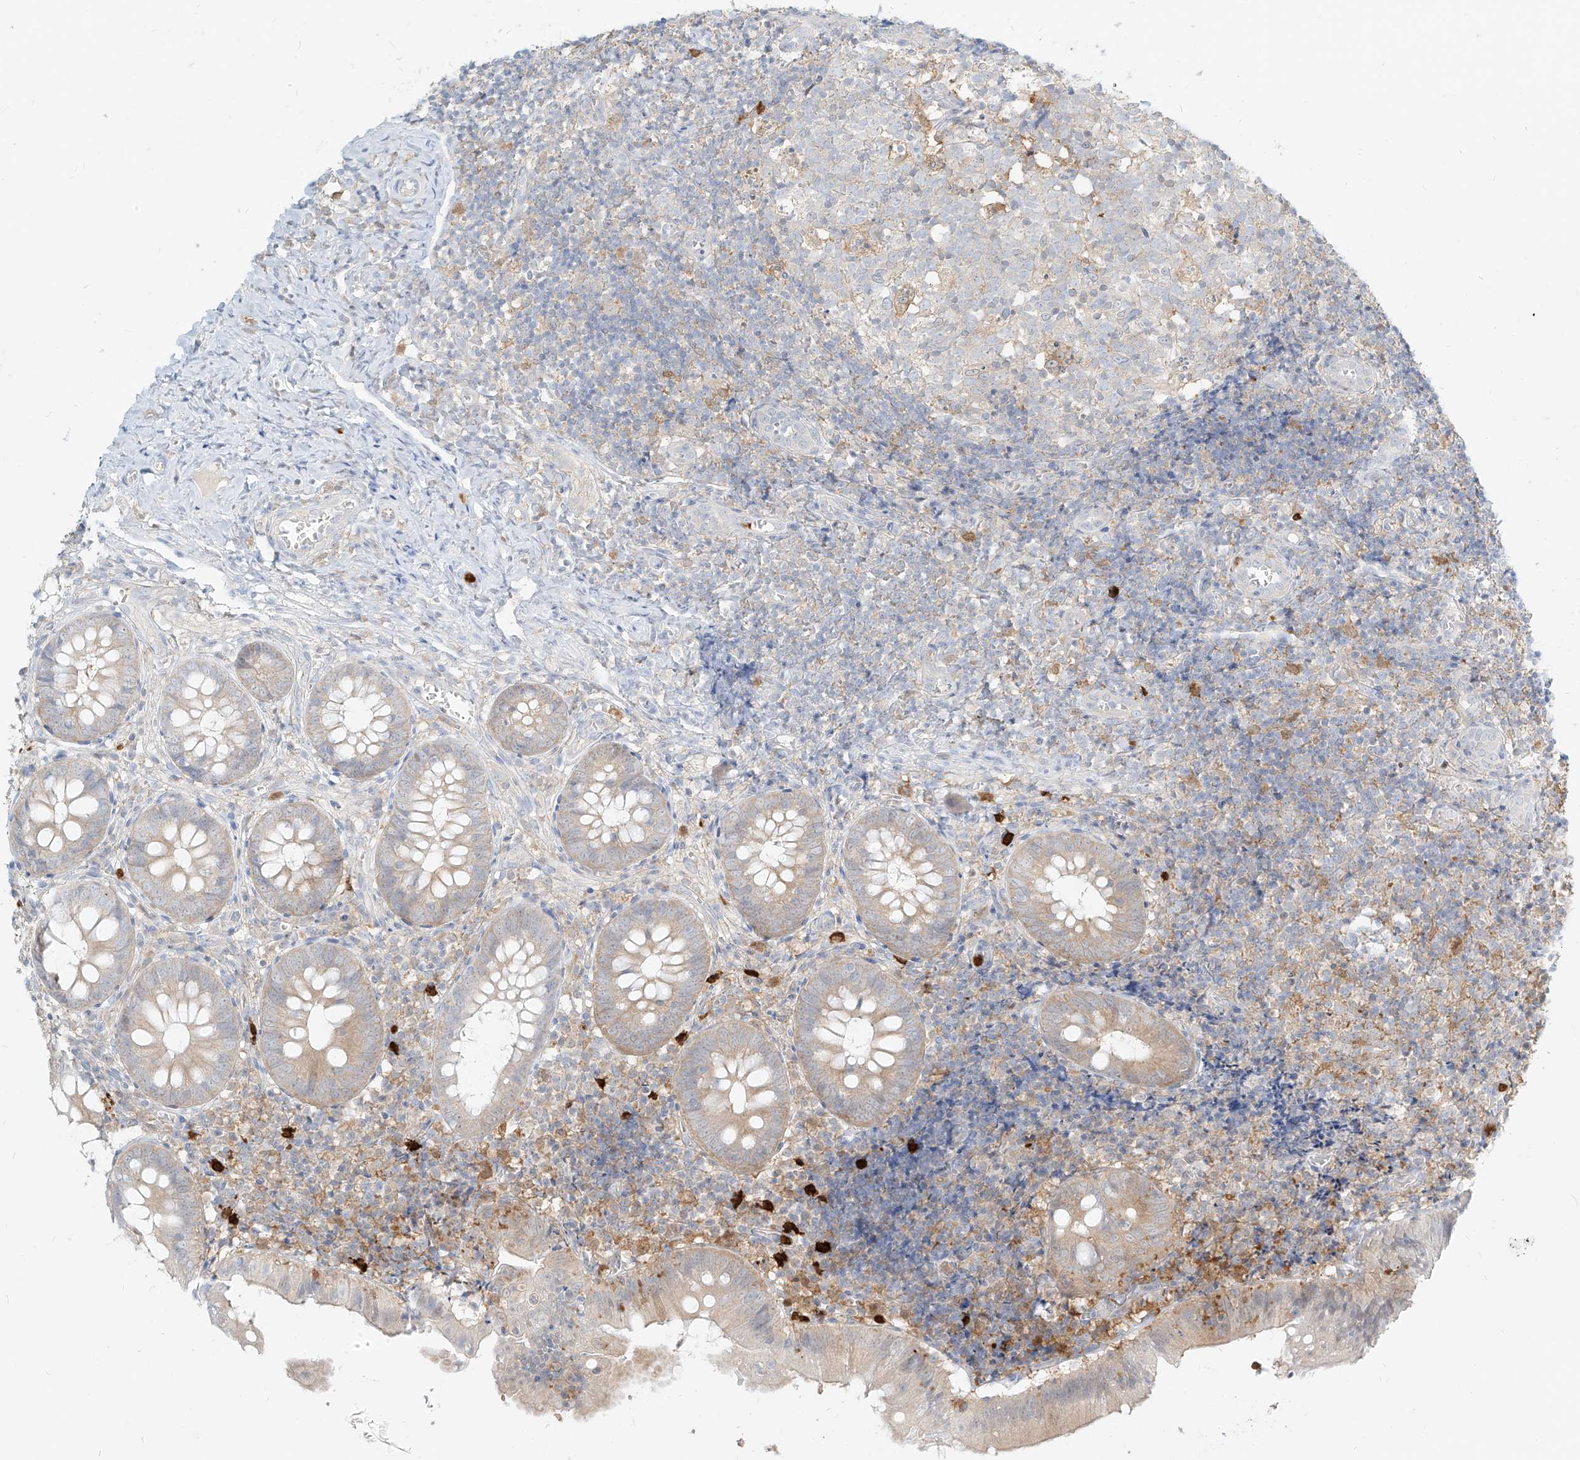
{"staining": {"intensity": "weak", "quantity": "25%-75%", "location": "cytoplasmic/membranous"}, "tissue": "appendix", "cell_type": "Glandular cells", "image_type": "normal", "snomed": [{"axis": "morphology", "description": "Normal tissue, NOS"}, {"axis": "topography", "description": "Appendix"}], "caption": "DAB (3,3'-diaminobenzidine) immunohistochemical staining of benign human appendix exhibits weak cytoplasmic/membranous protein expression in approximately 25%-75% of glandular cells. (DAB (3,3'-diaminobenzidine) IHC with brightfield microscopy, high magnification).", "gene": "PGD", "patient": {"sex": "male", "age": 8}}